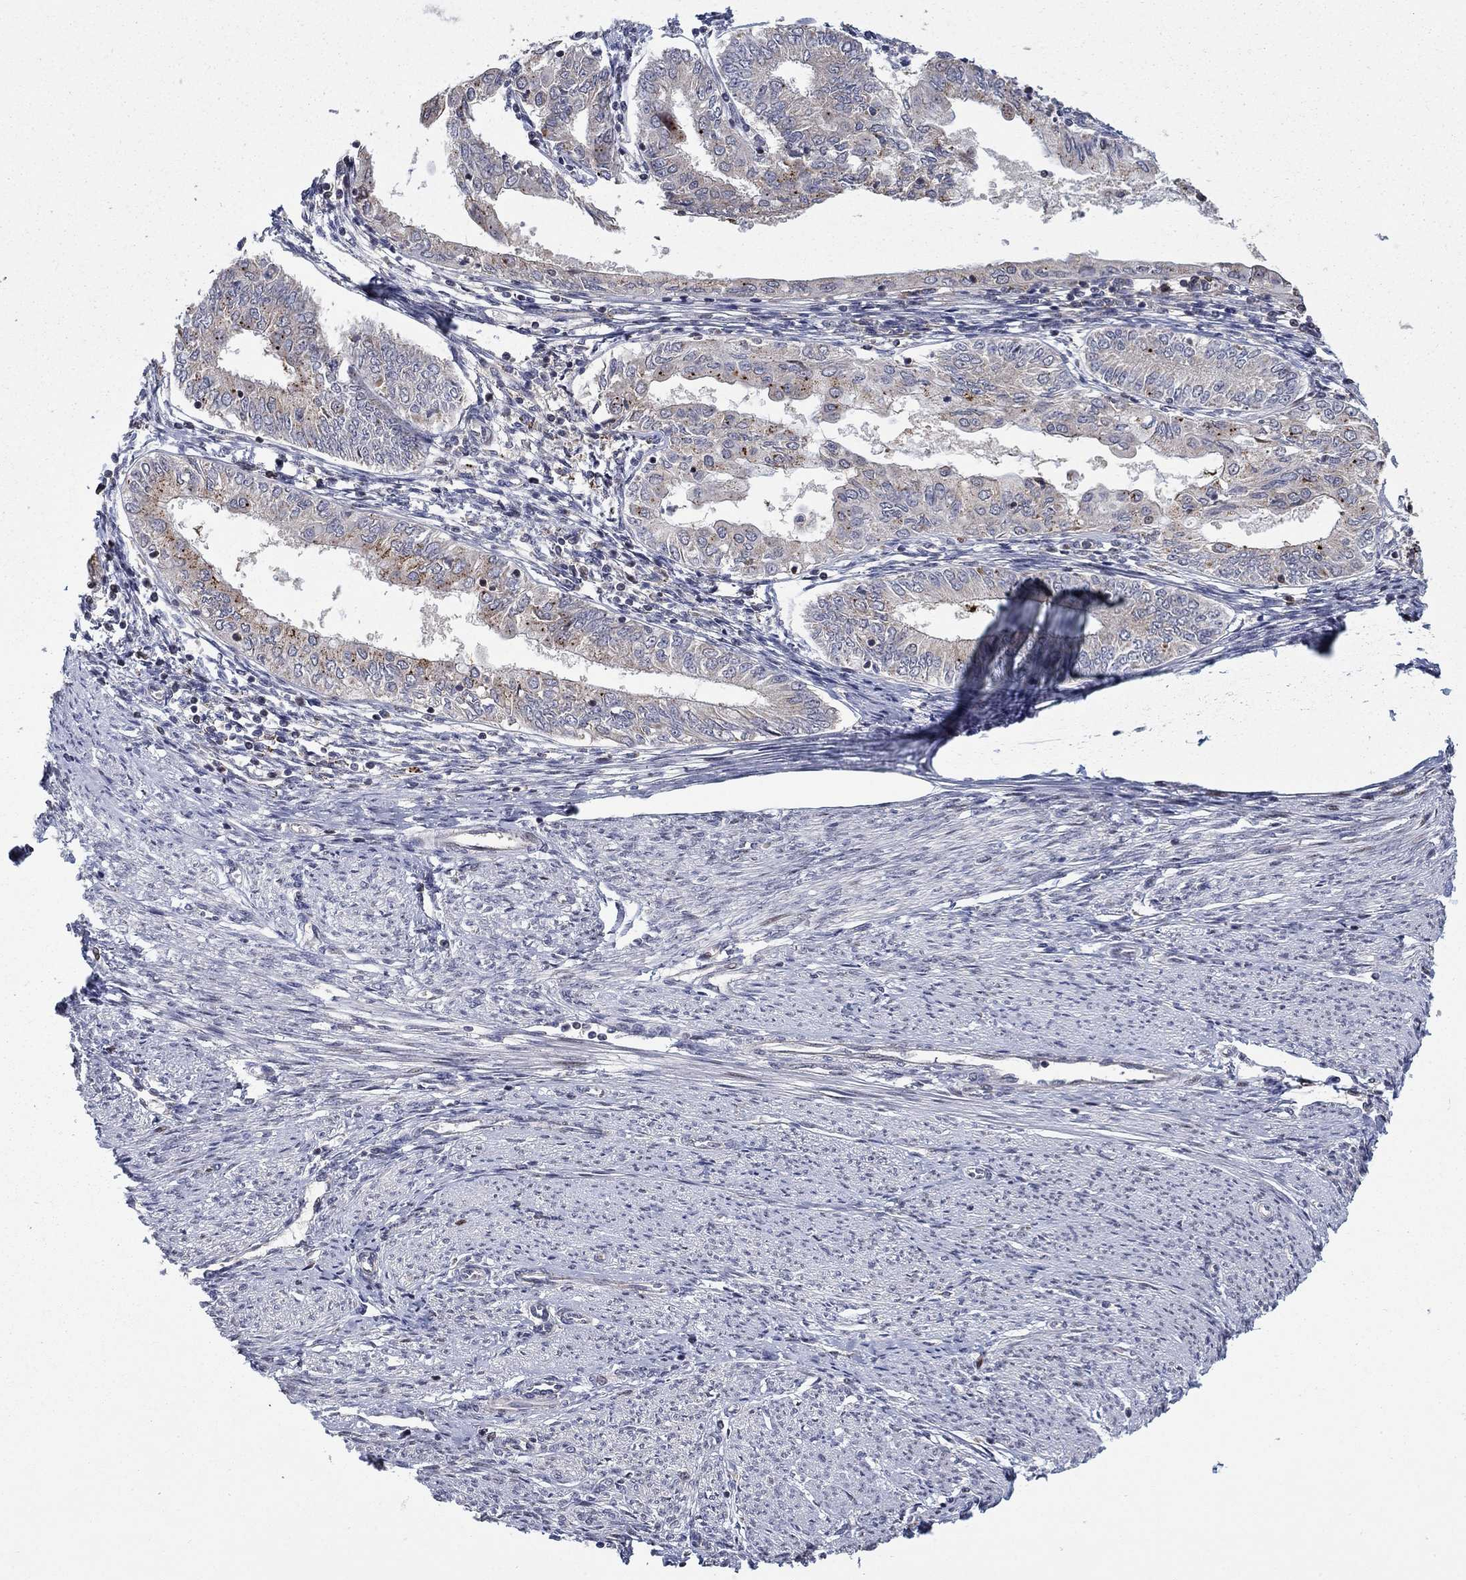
{"staining": {"intensity": "moderate", "quantity": "<25%", "location": "cytoplasmic/membranous"}, "tissue": "endometrial cancer", "cell_type": "Tumor cells", "image_type": "cancer", "snomed": [{"axis": "morphology", "description": "Adenocarcinoma, NOS"}, {"axis": "topography", "description": "Endometrium"}], "caption": "Immunohistochemical staining of endometrial cancer (adenocarcinoma) demonstrates moderate cytoplasmic/membranous protein expression in about <25% of tumor cells.", "gene": "LPCAT4", "patient": {"sex": "female", "age": 68}}